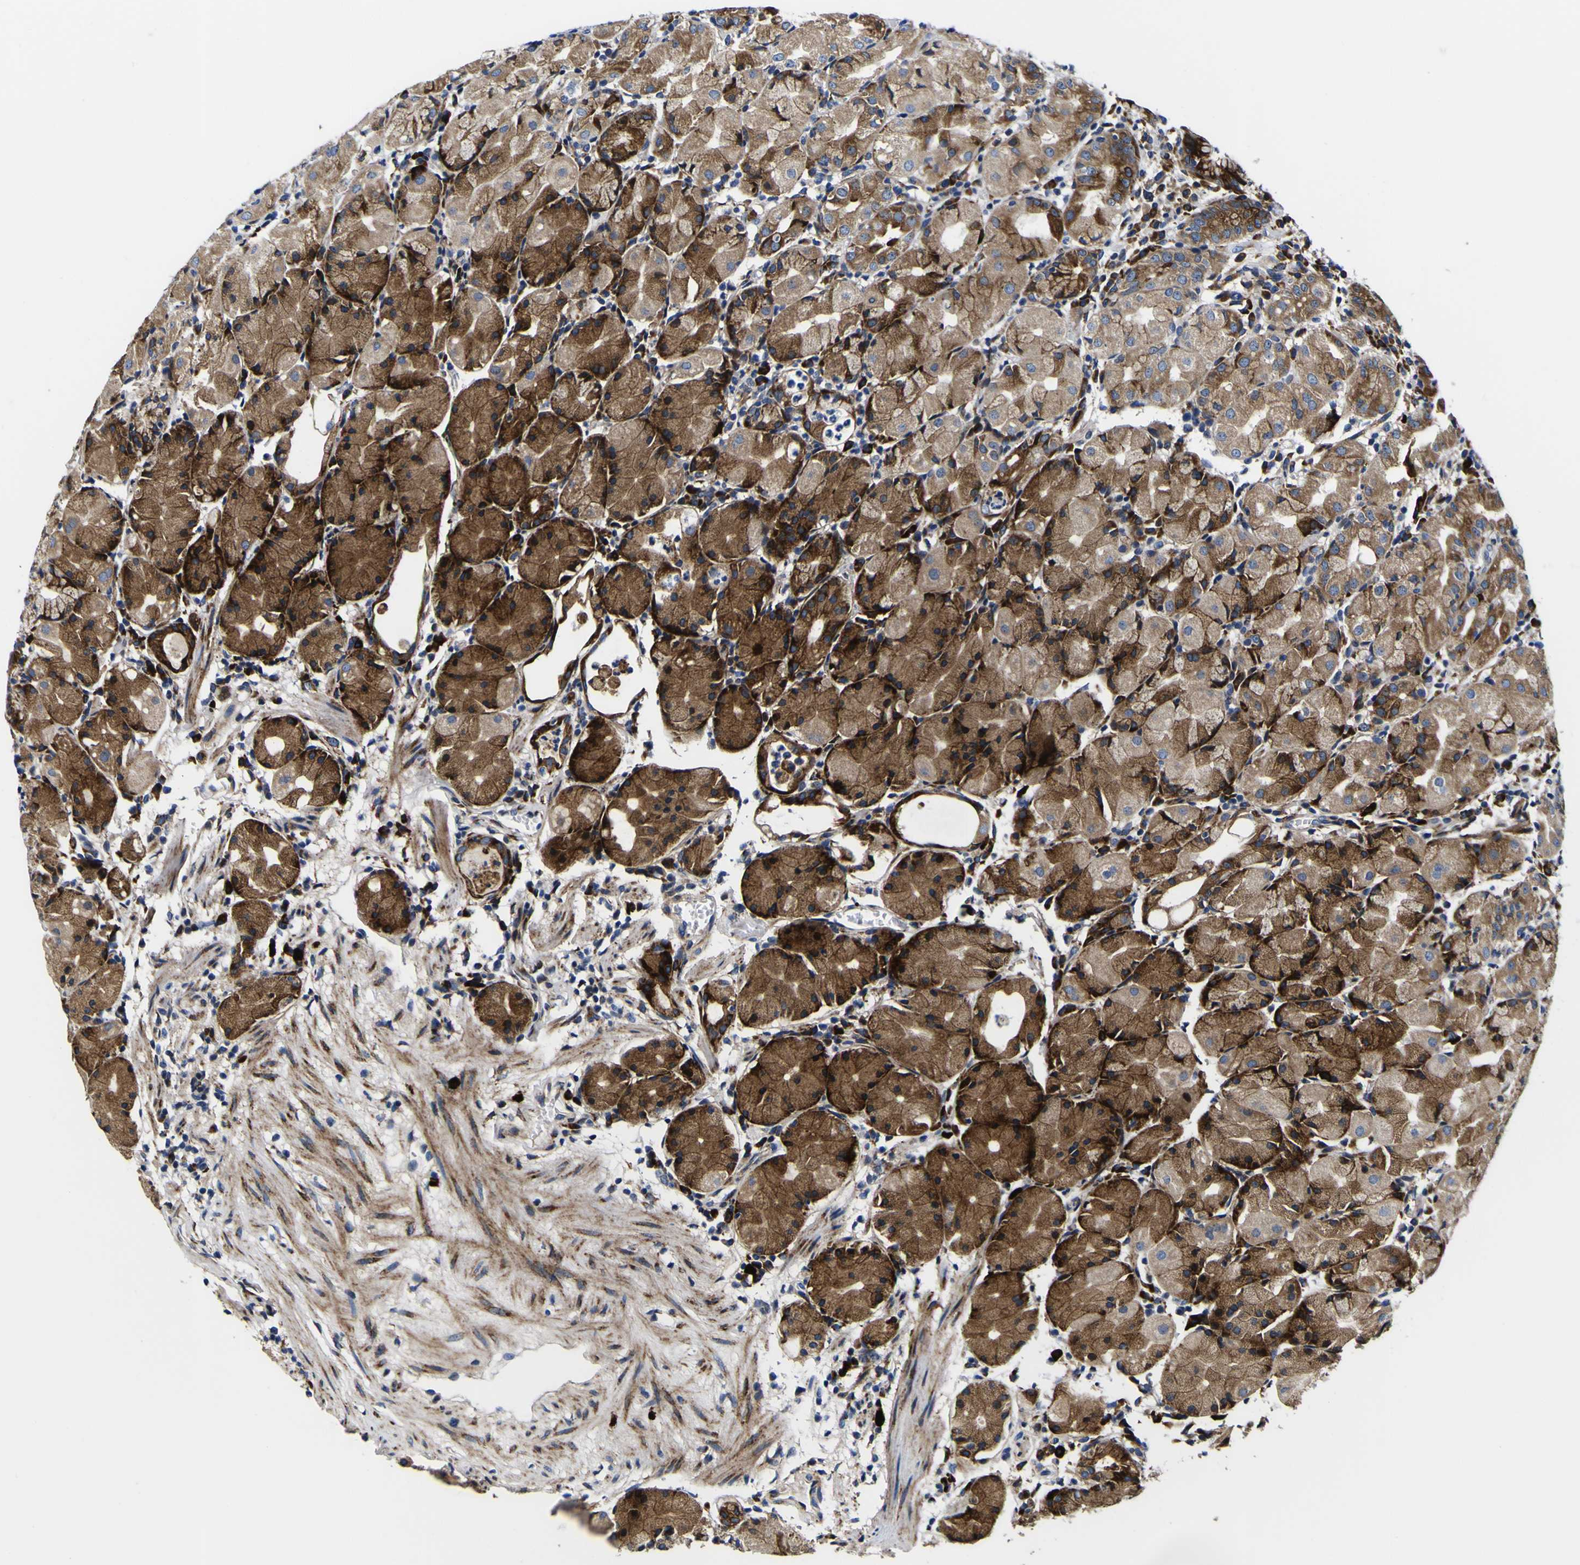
{"staining": {"intensity": "strong", "quantity": ">75%", "location": "cytoplasmic/membranous"}, "tissue": "stomach", "cell_type": "Glandular cells", "image_type": "normal", "snomed": [{"axis": "morphology", "description": "Normal tissue, NOS"}, {"axis": "topography", "description": "Stomach"}, {"axis": "topography", "description": "Stomach, lower"}], "caption": "DAB immunohistochemical staining of normal stomach displays strong cytoplasmic/membranous protein staining in approximately >75% of glandular cells.", "gene": "SCD", "patient": {"sex": "female", "age": 75}}